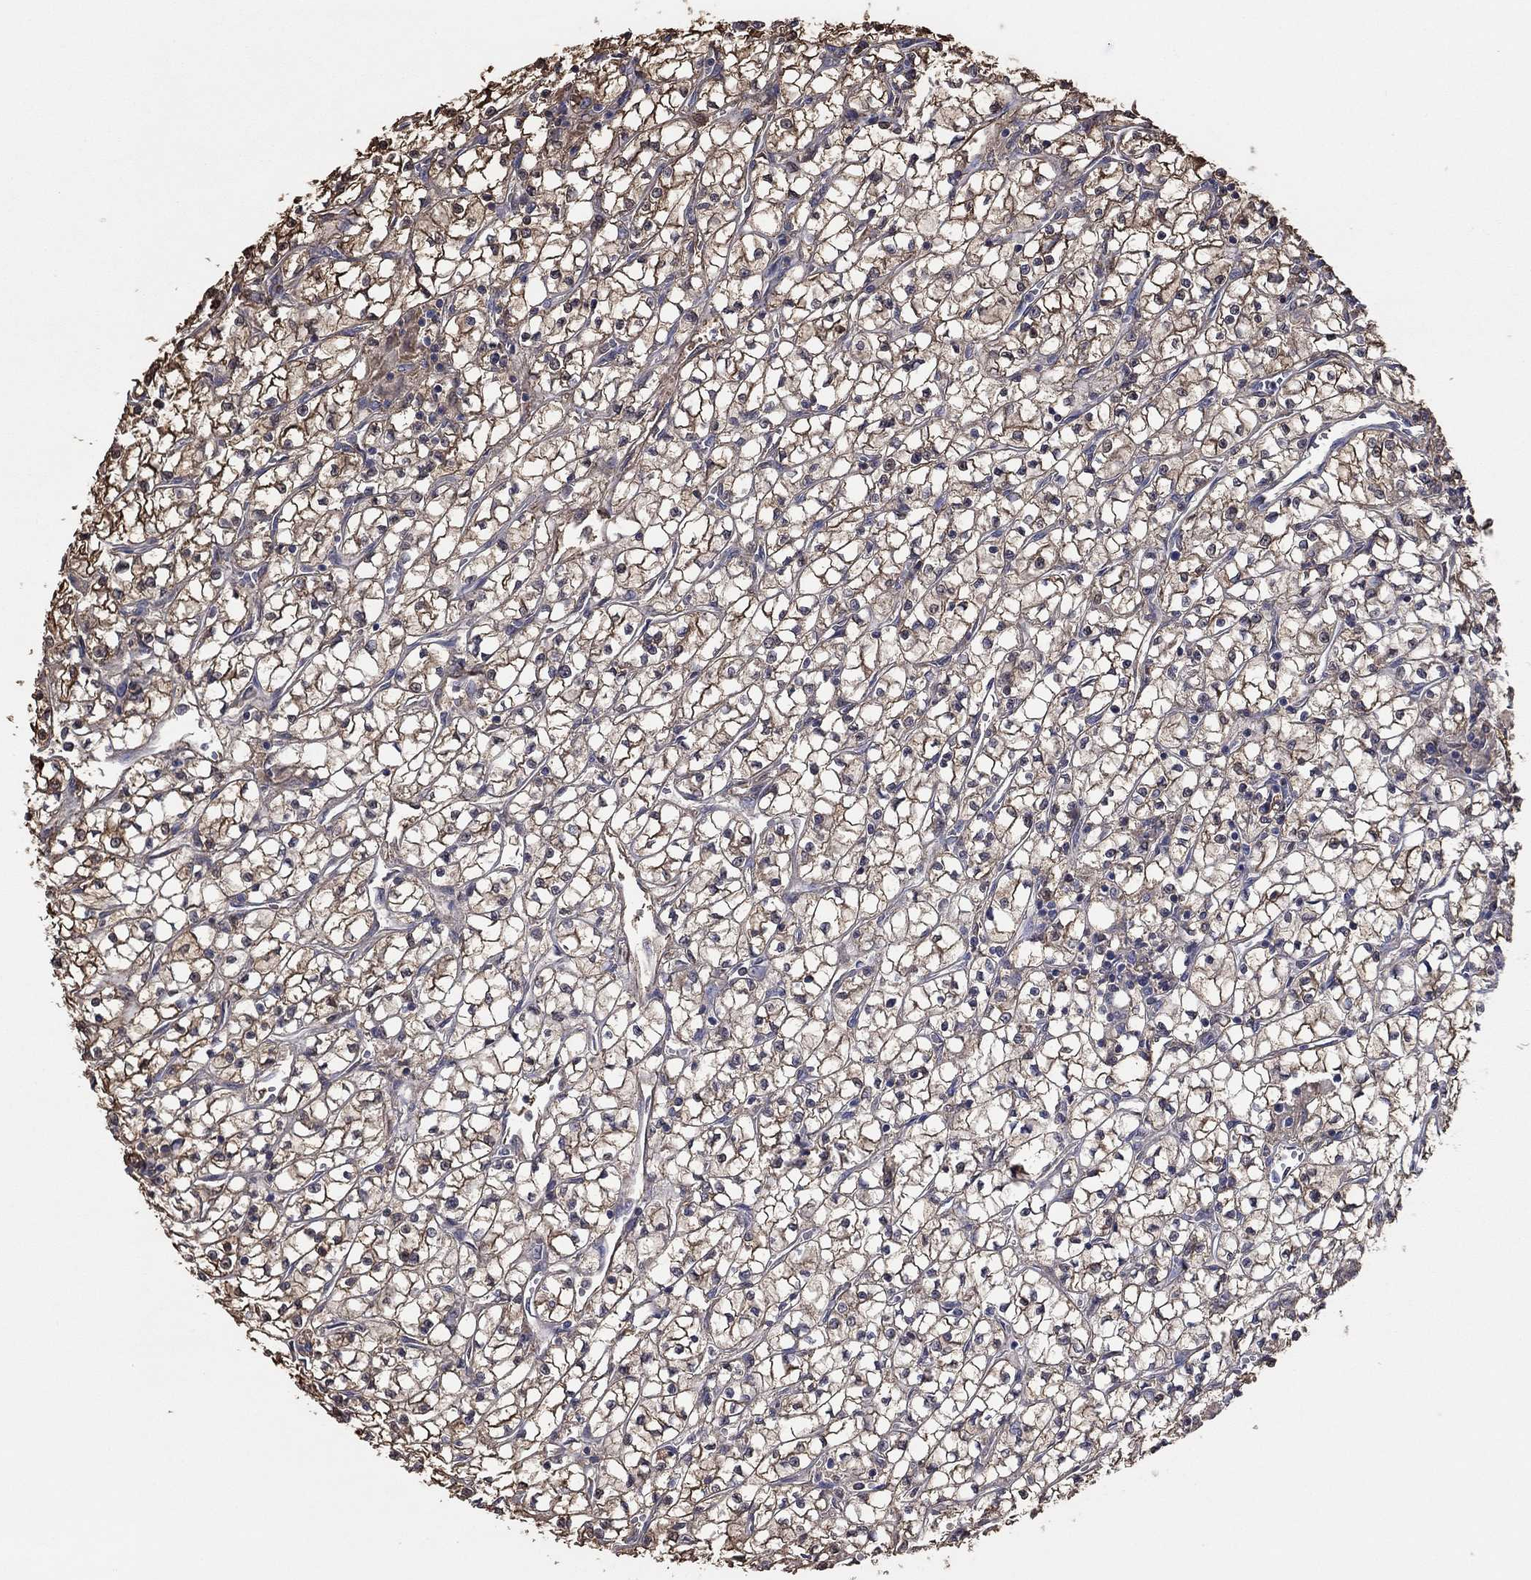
{"staining": {"intensity": "moderate", "quantity": "<25%", "location": "cytoplasmic/membranous"}, "tissue": "renal cancer", "cell_type": "Tumor cells", "image_type": "cancer", "snomed": [{"axis": "morphology", "description": "Adenocarcinoma, NOS"}, {"axis": "topography", "description": "Kidney"}], "caption": "Protein staining of renal cancer (adenocarcinoma) tissue displays moderate cytoplasmic/membranous staining in approximately <25% of tumor cells.", "gene": "RNF114", "patient": {"sex": "female", "age": 64}}